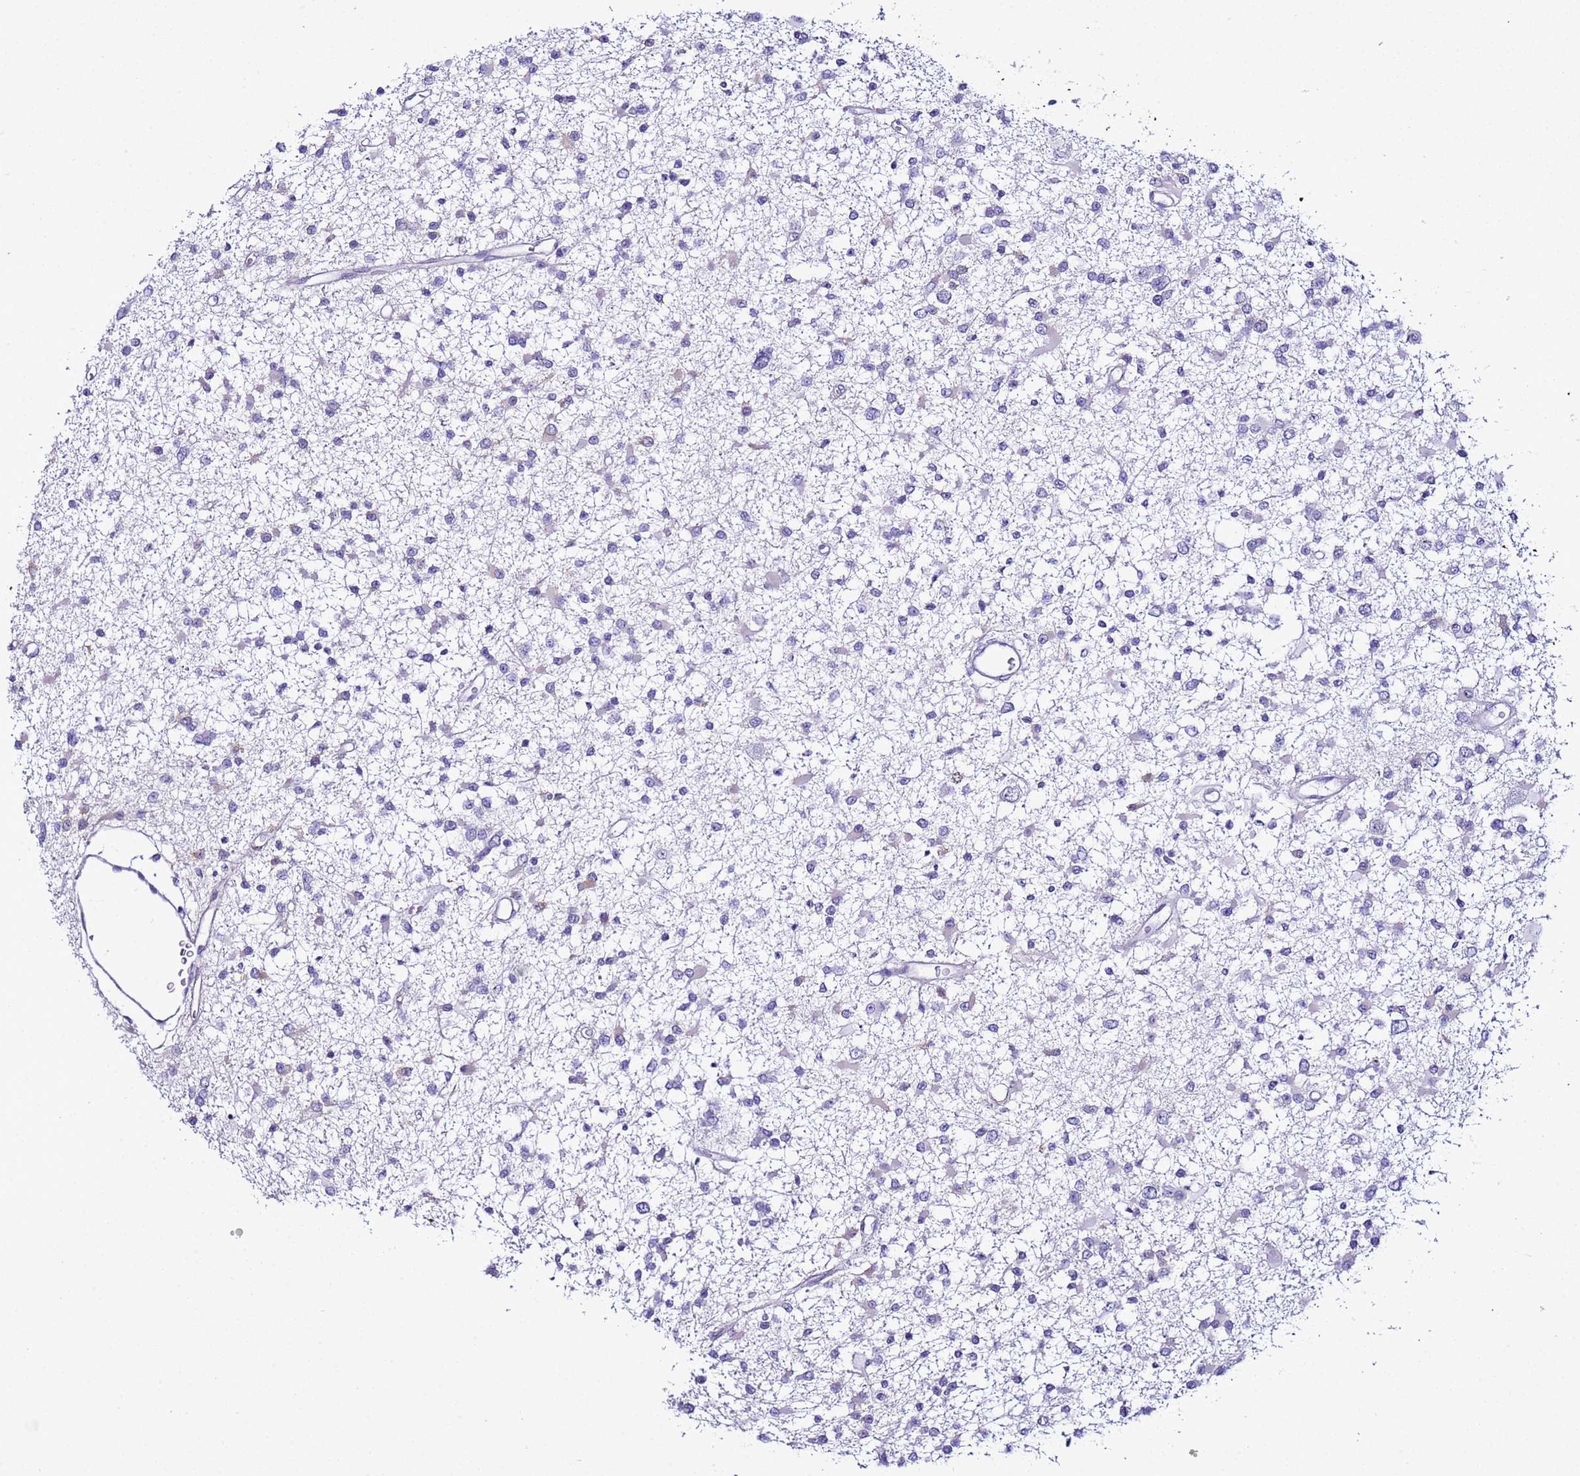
{"staining": {"intensity": "negative", "quantity": "none", "location": "none"}, "tissue": "glioma", "cell_type": "Tumor cells", "image_type": "cancer", "snomed": [{"axis": "morphology", "description": "Glioma, malignant, Low grade"}, {"axis": "topography", "description": "Brain"}], "caption": "Immunohistochemistry of low-grade glioma (malignant) shows no expression in tumor cells.", "gene": "LRRC10B", "patient": {"sex": "female", "age": 22}}